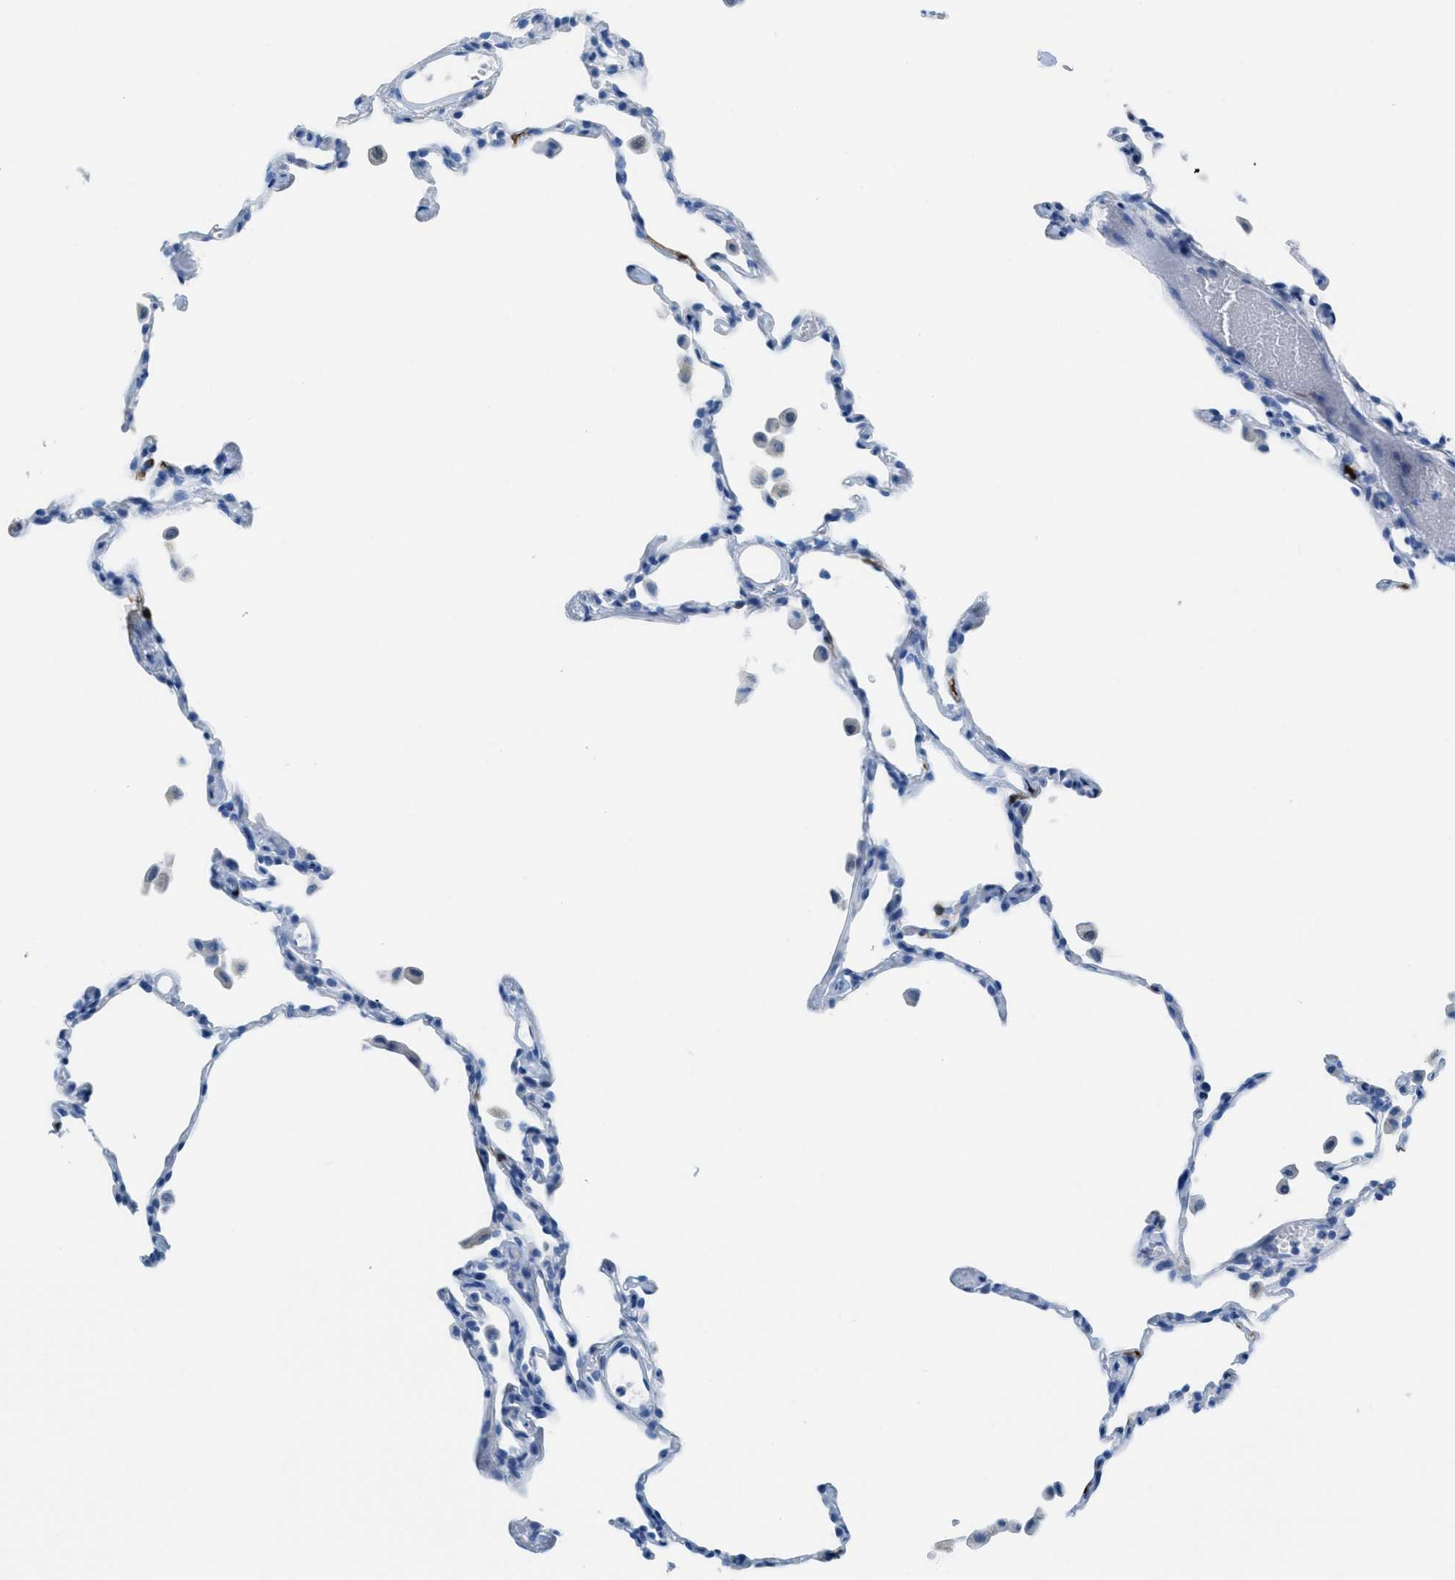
{"staining": {"intensity": "negative", "quantity": "none", "location": "none"}, "tissue": "lung", "cell_type": "Alveolar cells", "image_type": "normal", "snomed": [{"axis": "morphology", "description": "Normal tissue, NOS"}, {"axis": "topography", "description": "Lung"}], "caption": "Alveolar cells are negative for brown protein staining in normal lung. Nuclei are stained in blue.", "gene": "CDKN2A", "patient": {"sex": "female", "age": 49}}